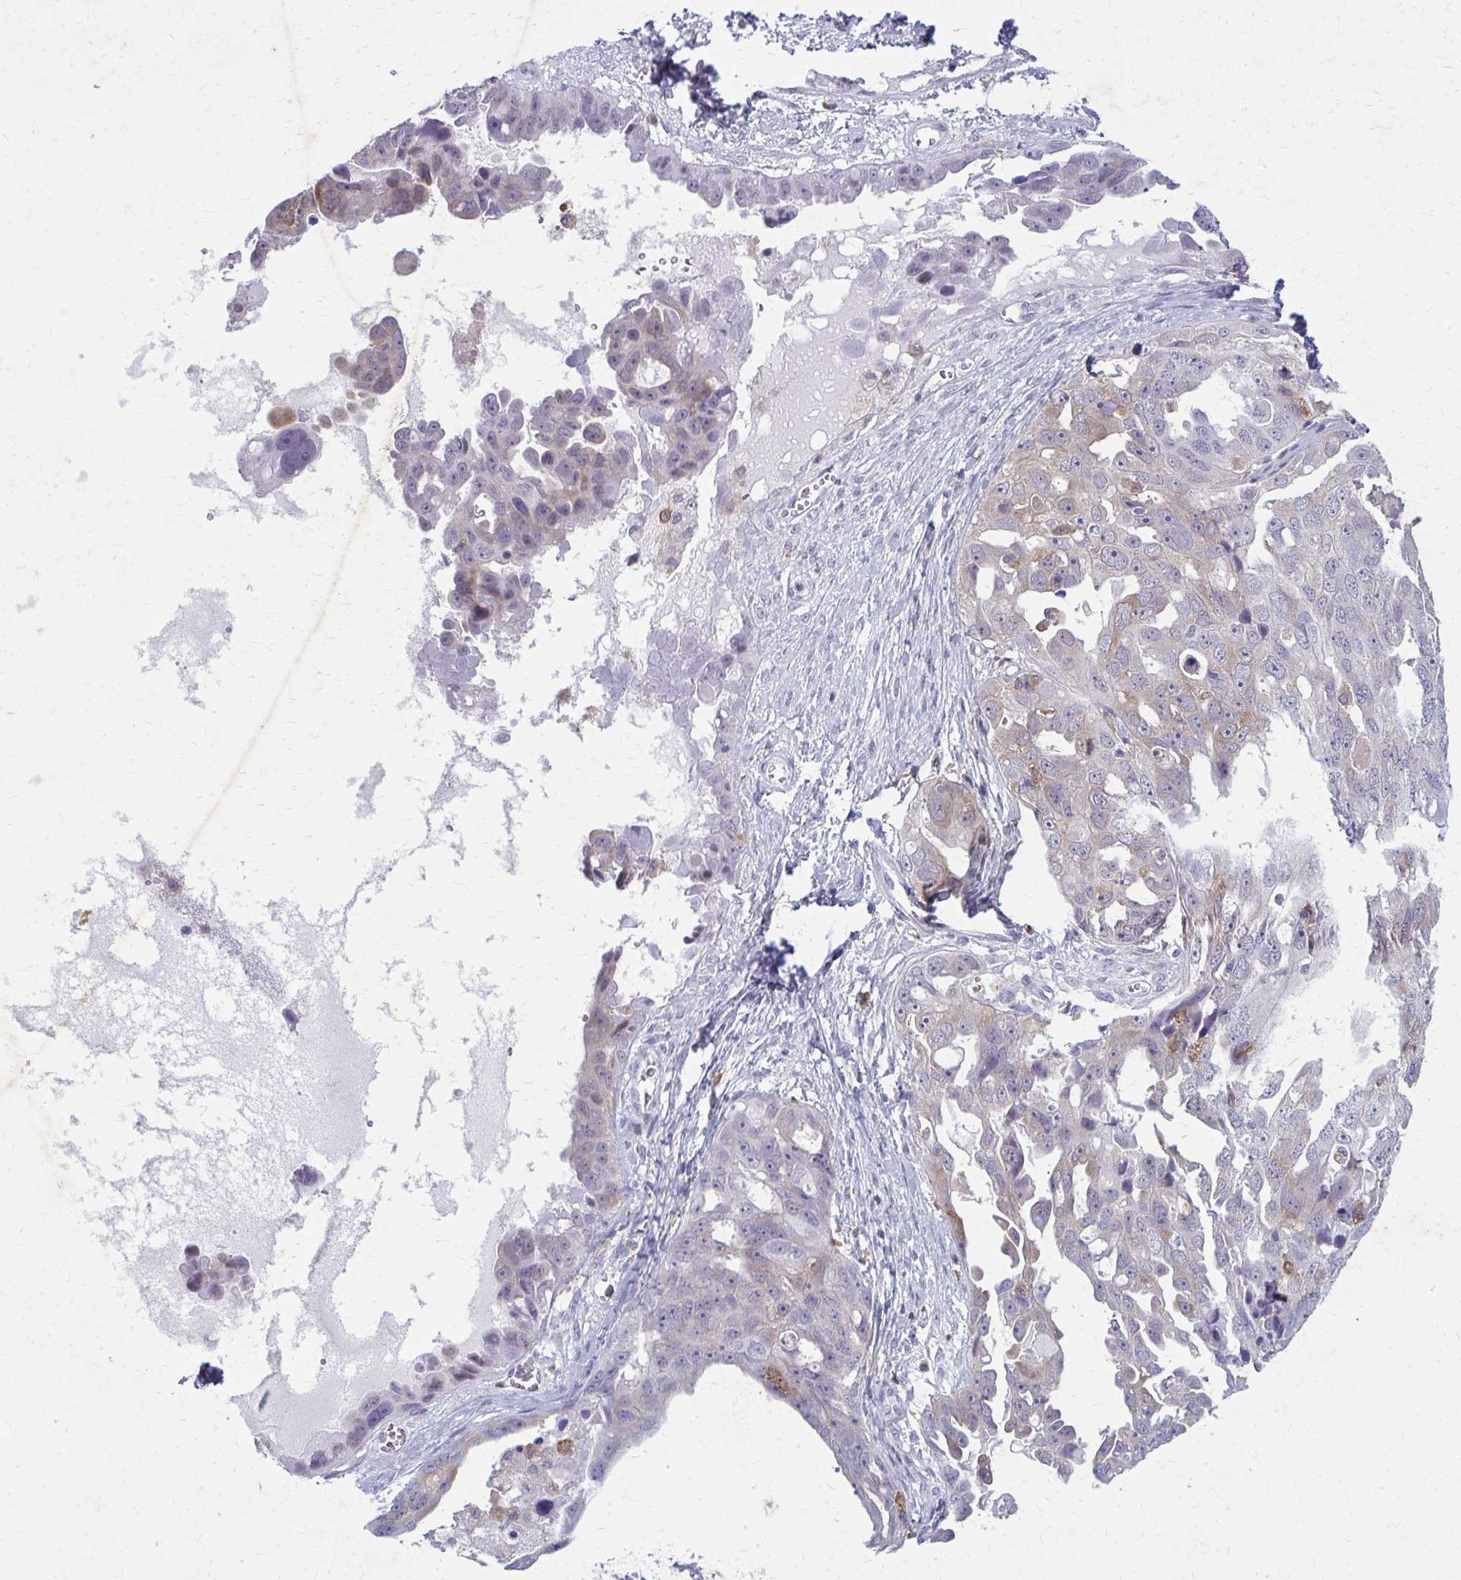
{"staining": {"intensity": "weak", "quantity": "<25%", "location": "cytoplasmic/membranous"}, "tissue": "ovarian cancer", "cell_type": "Tumor cells", "image_type": "cancer", "snomed": [{"axis": "morphology", "description": "Carcinoma, endometroid"}, {"axis": "topography", "description": "Ovary"}], "caption": "A photomicrograph of human endometroid carcinoma (ovarian) is negative for staining in tumor cells.", "gene": "CARD9", "patient": {"sex": "female", "age": 70}}